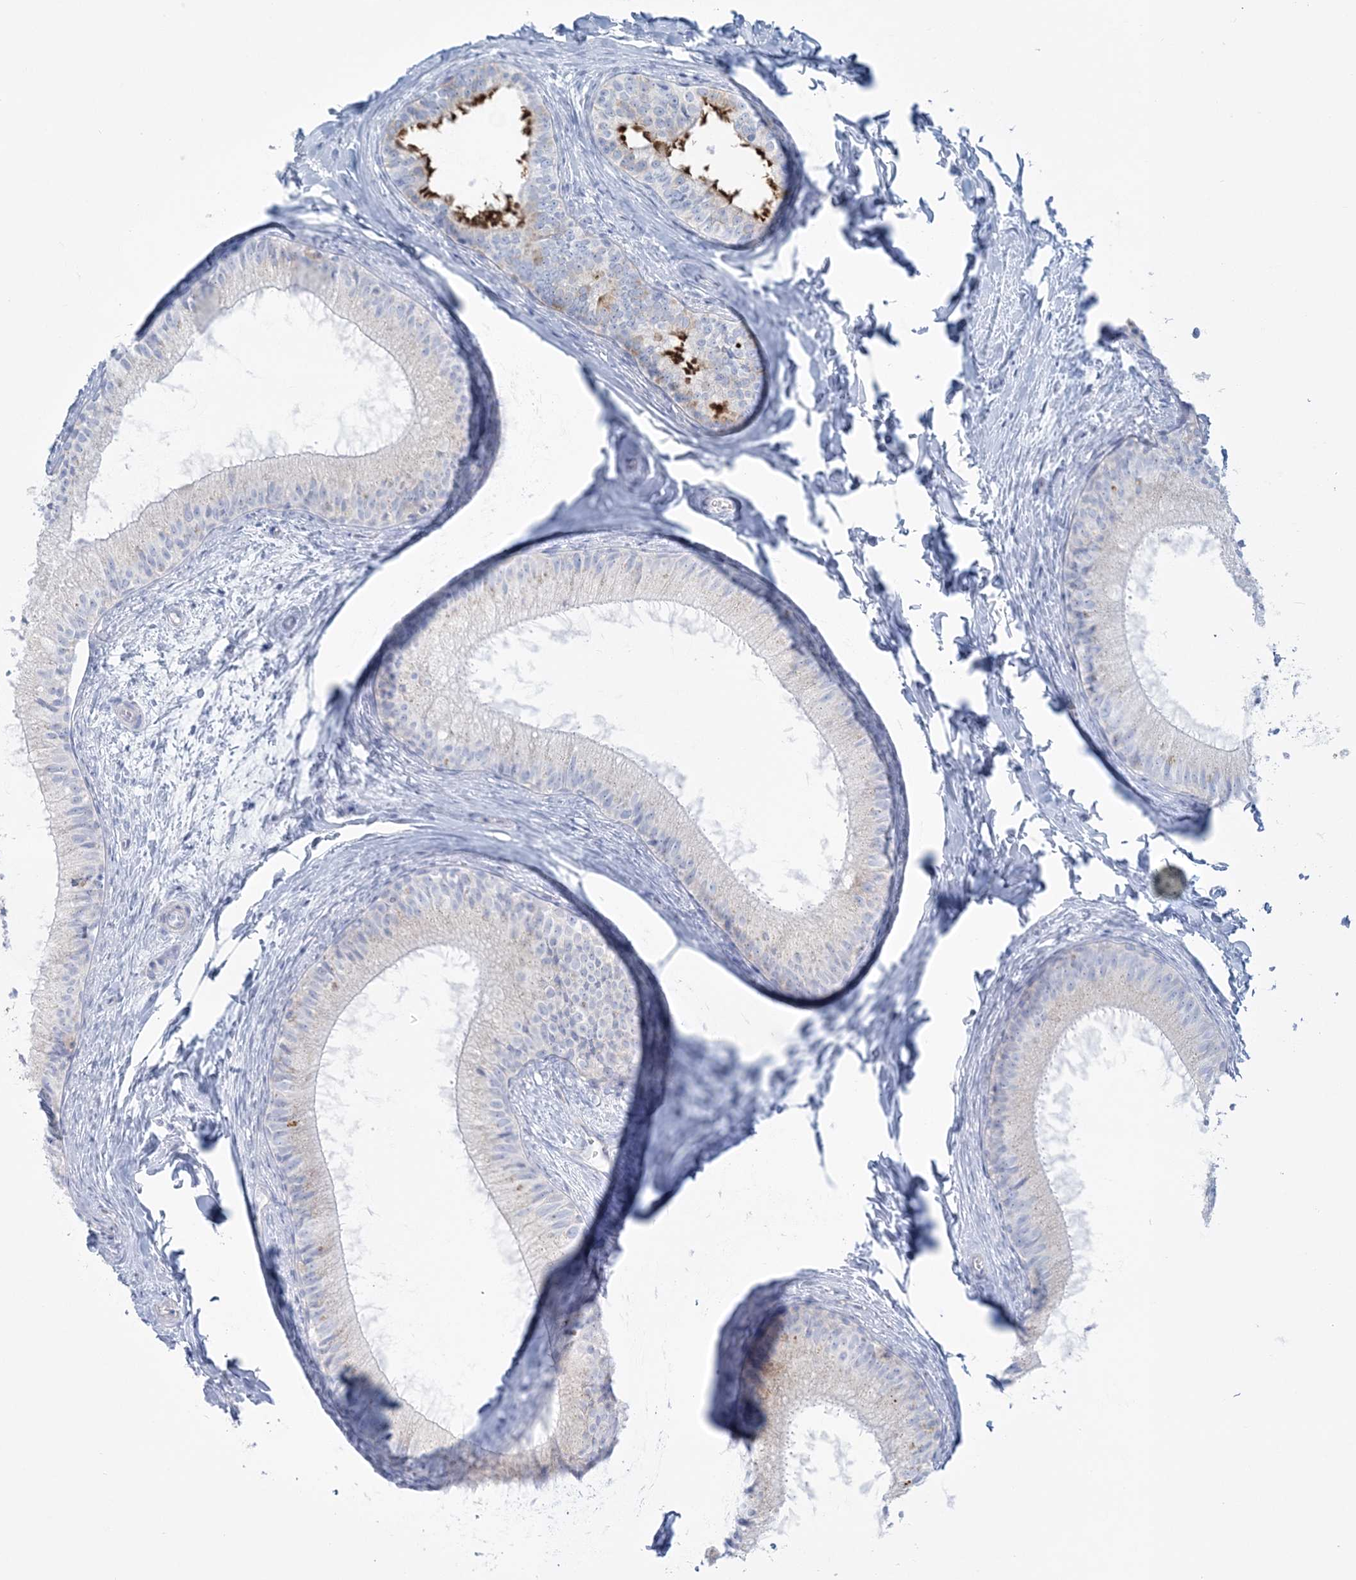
{"staining": {"intensity": "negative", "quantity": "none", "location": "none"}, "tissue": "epididymis", "cell_type": "Glandular cells", "image_type": "normal", "snomed": [{"axis": "morphology", "description": "Normal tissue, NOS"}, {"axis": "topography", "description": "Epididymis"}], "caption": "IHC of normal human epididymis reveals no staining in glandular cells.", "gene": "ADGB", "patient": {"sex": "male", "age": 34}}